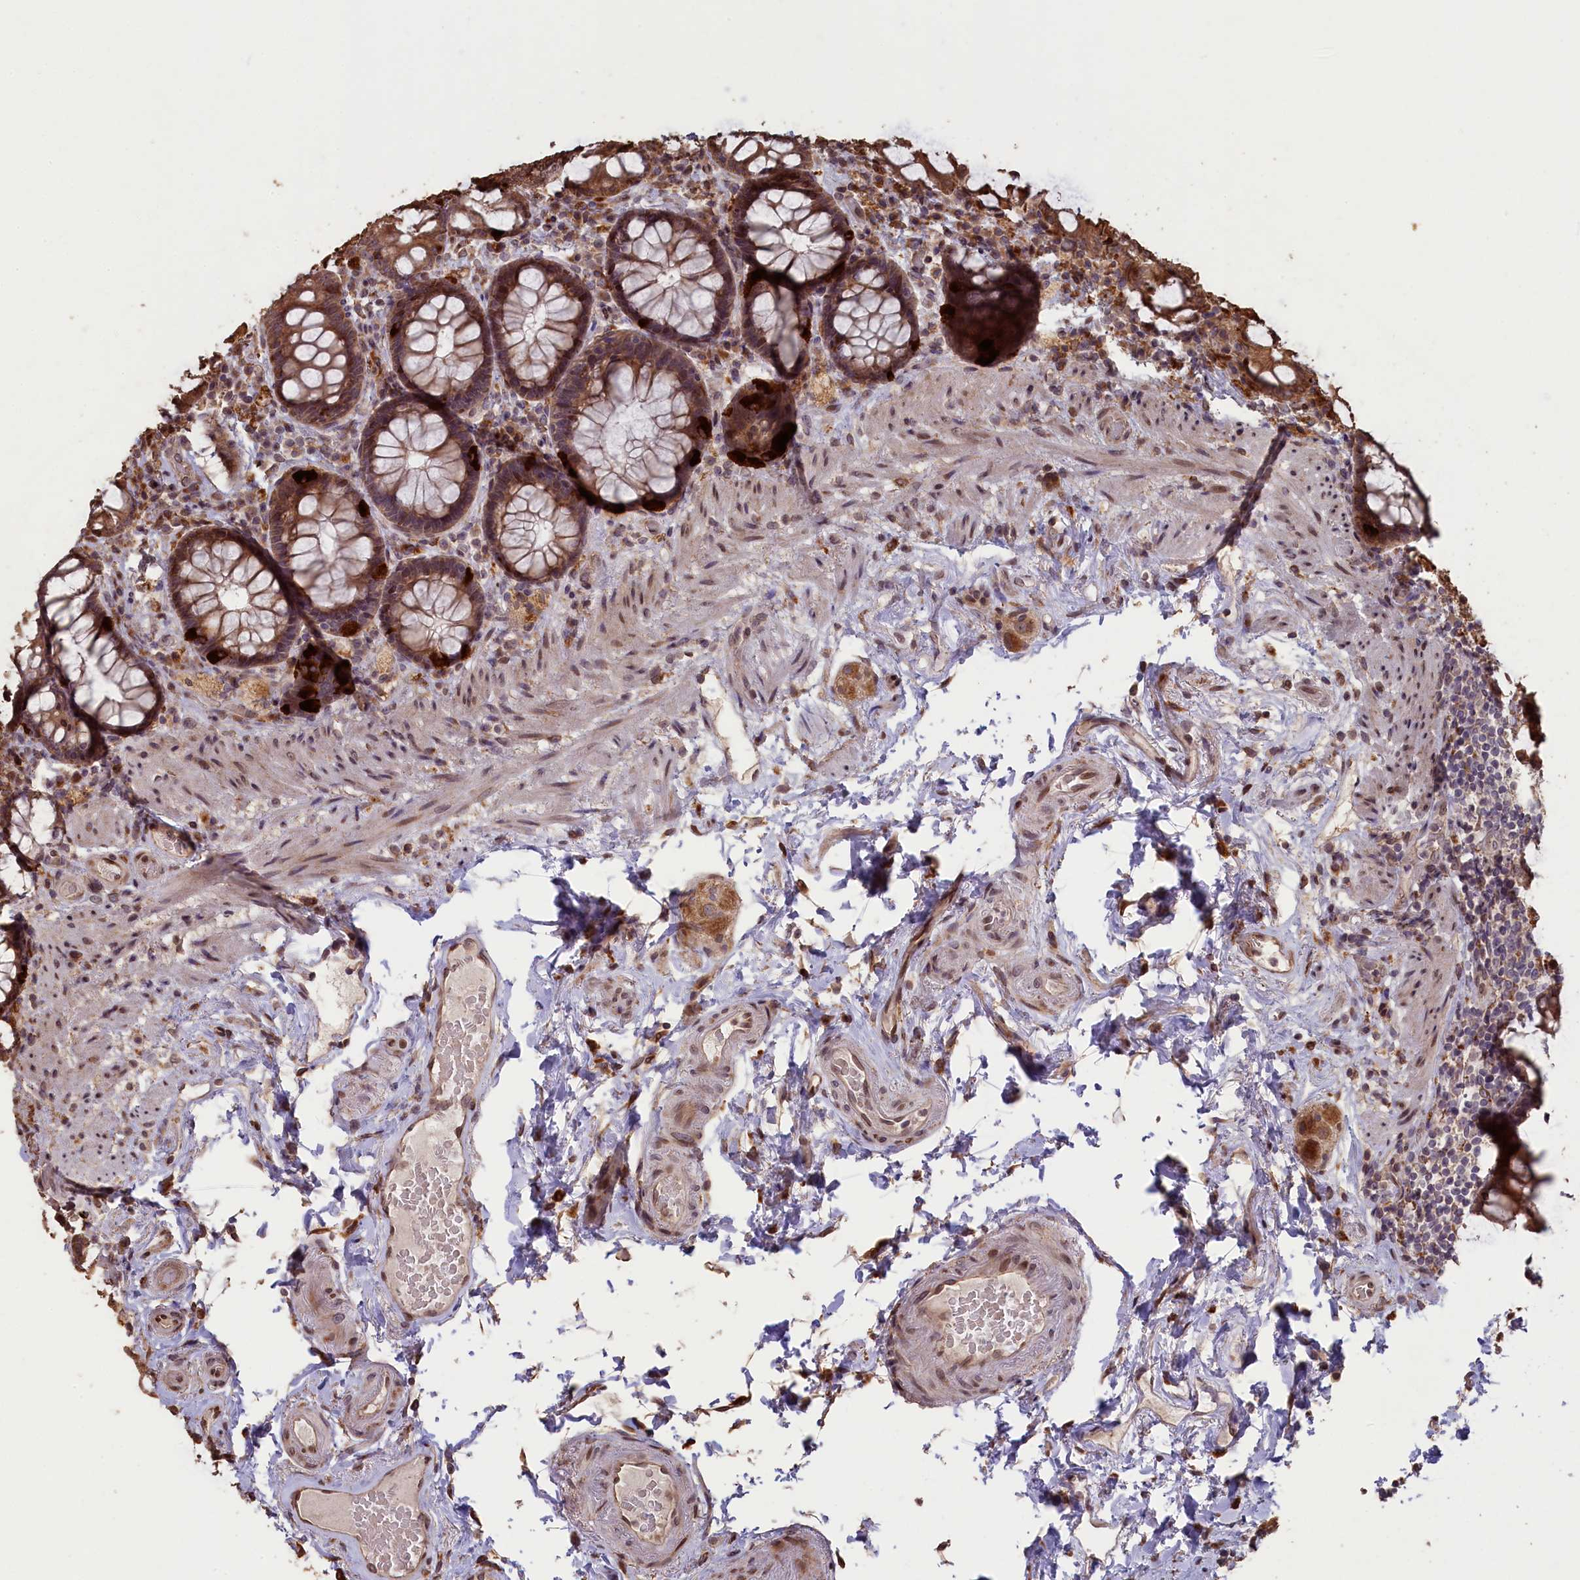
{"staining": {"intensity": "moderate", "quantity": ">75%", "location": "cytoplasmic/membranous"}, "tissue": "rectum", "cell_type": "Glandular cells", "image_type": "normal", "snomed": [{"axis": "morphology", "description": "Normal tissue, NOS"}, {"axis": "topography", "description": "Rectum"}], "caption": "The immunohistochemical stain shows moderate cytoplasmic/membranous staining in glandular cells of benign rectum. The staining was performed using DAB (3,3'-diaminobenzidine) to visualize the protein expression in brown, while the nuclei were stained in blue with hematoxylin (Magnification: 20x).", "gene": "SLC38A7", "patient": {"sex": "male", "age": 83}}